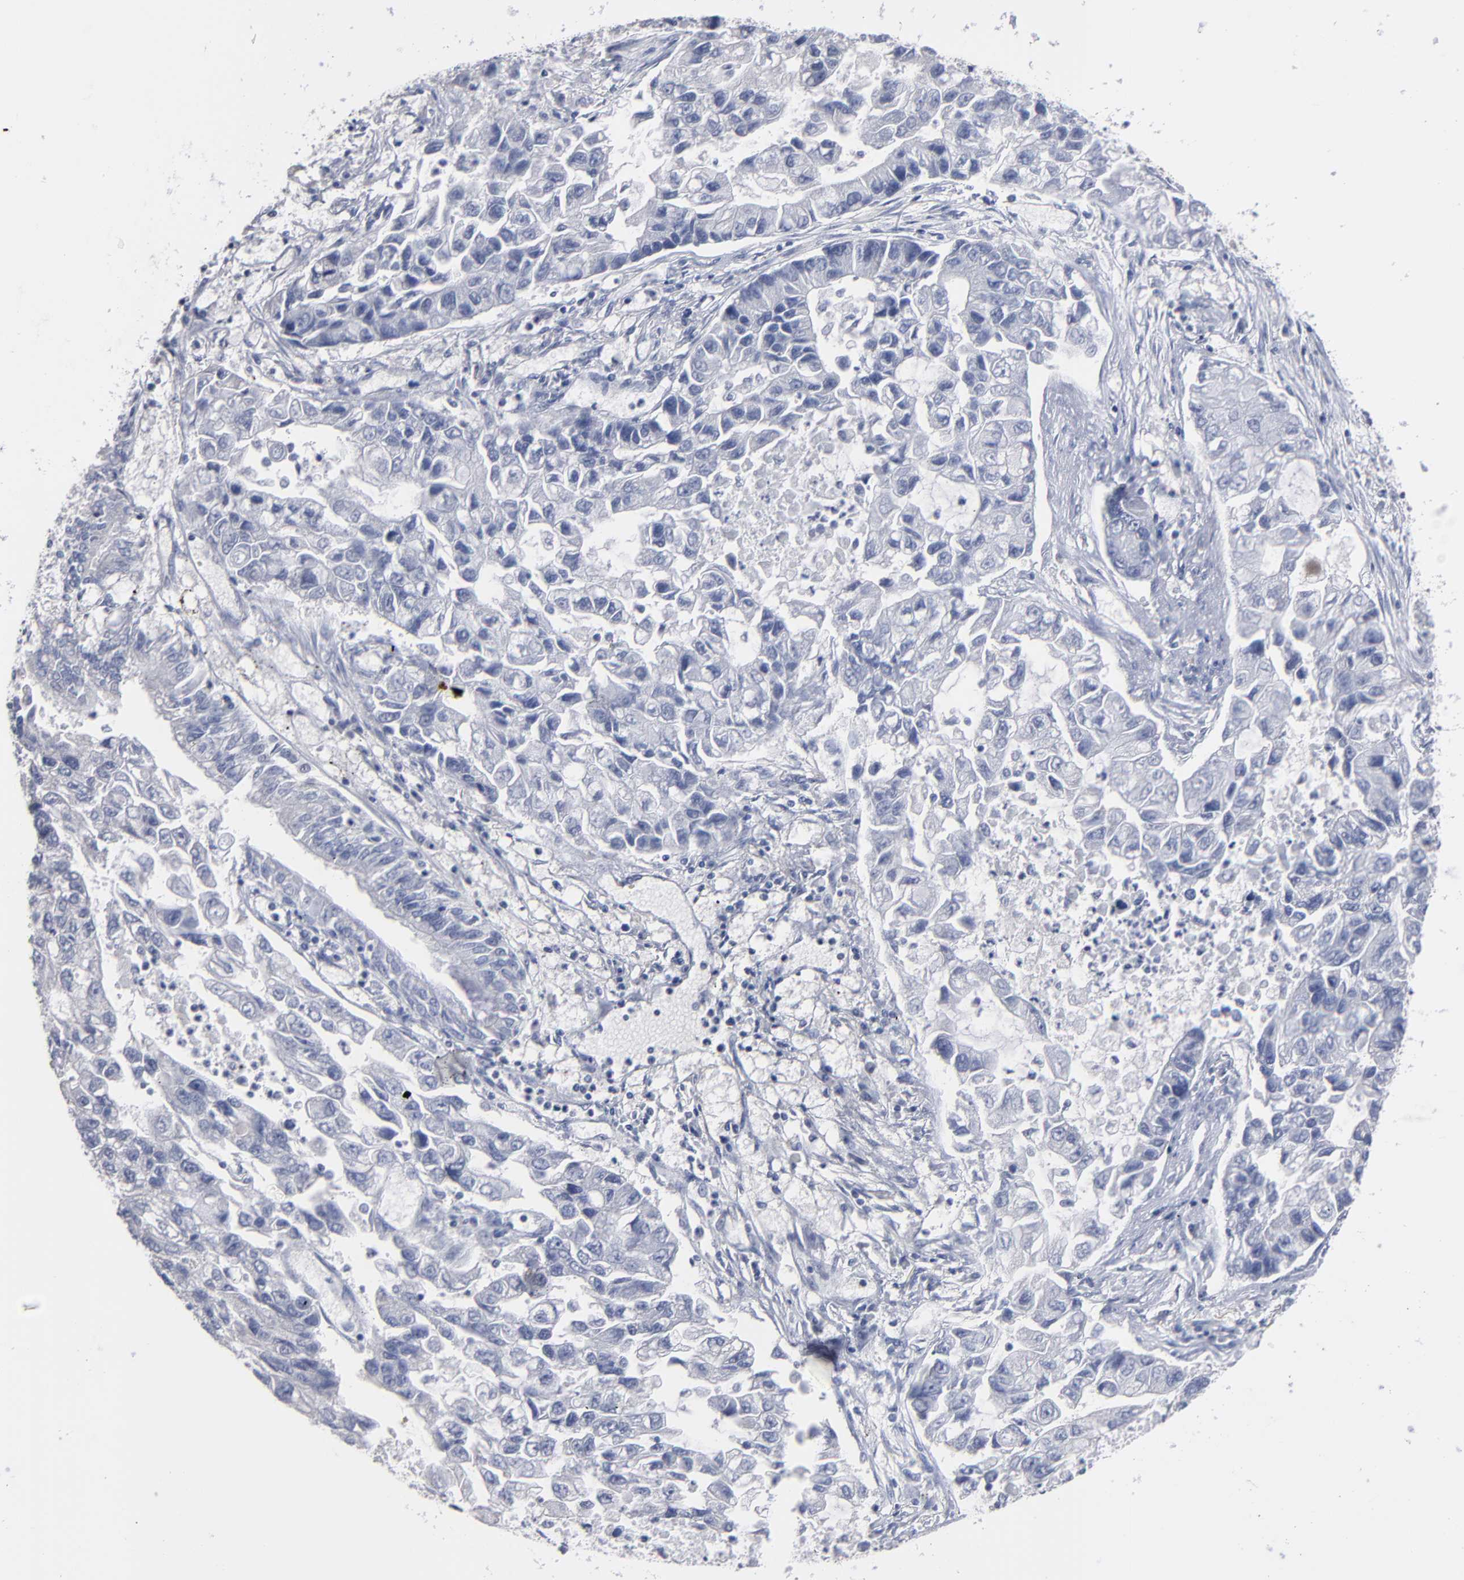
{"staining": {"intensity": "negative", "quantity": "none", "location": "none"}, "tissue": "lung cancer", "cell_type": "Tumor cells", "image_type": "cancer", "snomed": [{"axis": "morphology", "description": "Adenocarcinoma, NOS"}, {"axis": "topography", "description": "Lung"}], "caption": "High power microscopy image of an immunohistochemistry micrograph of lung cancer, revealing no significant positivity in tumor cells.", "gene": "RPH3A", "patient": {"sex": "female", "age": 51}}